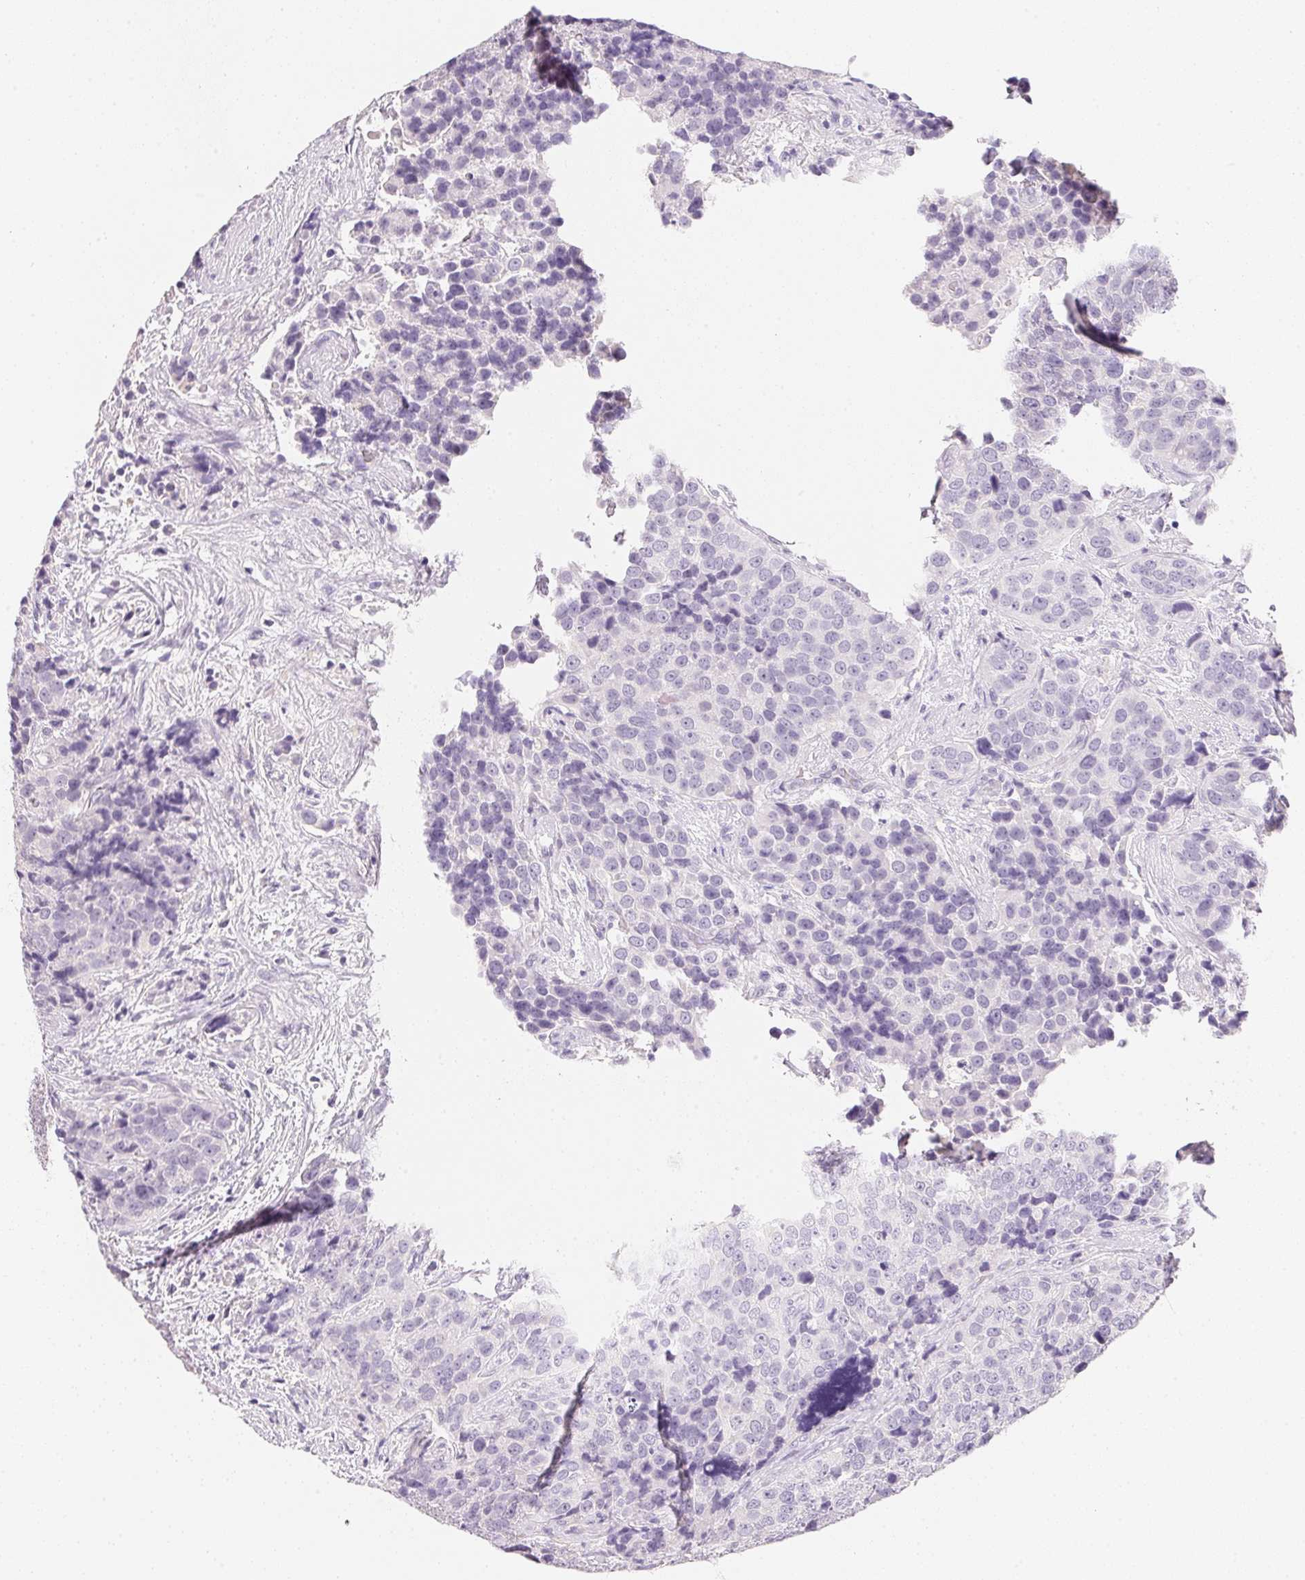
{"staining": {"intensity": "negative", "quantity": "none", "location": "none"}, "tissue": "urothelial cancer", "cell_type": "Tumor cells", "image_type": "cancer", "snomed": [{"axis": "morphology", "description": "Urothelial carcinoma, NOS"}, {"axis": "topography", "description": "Urinary bladder"}], "caption": "Protein analysis of urothelial cancer shows no significant expression in tumor cells.", "gene": "ACP3", "patient": {"sex": "male", "age": 52}}